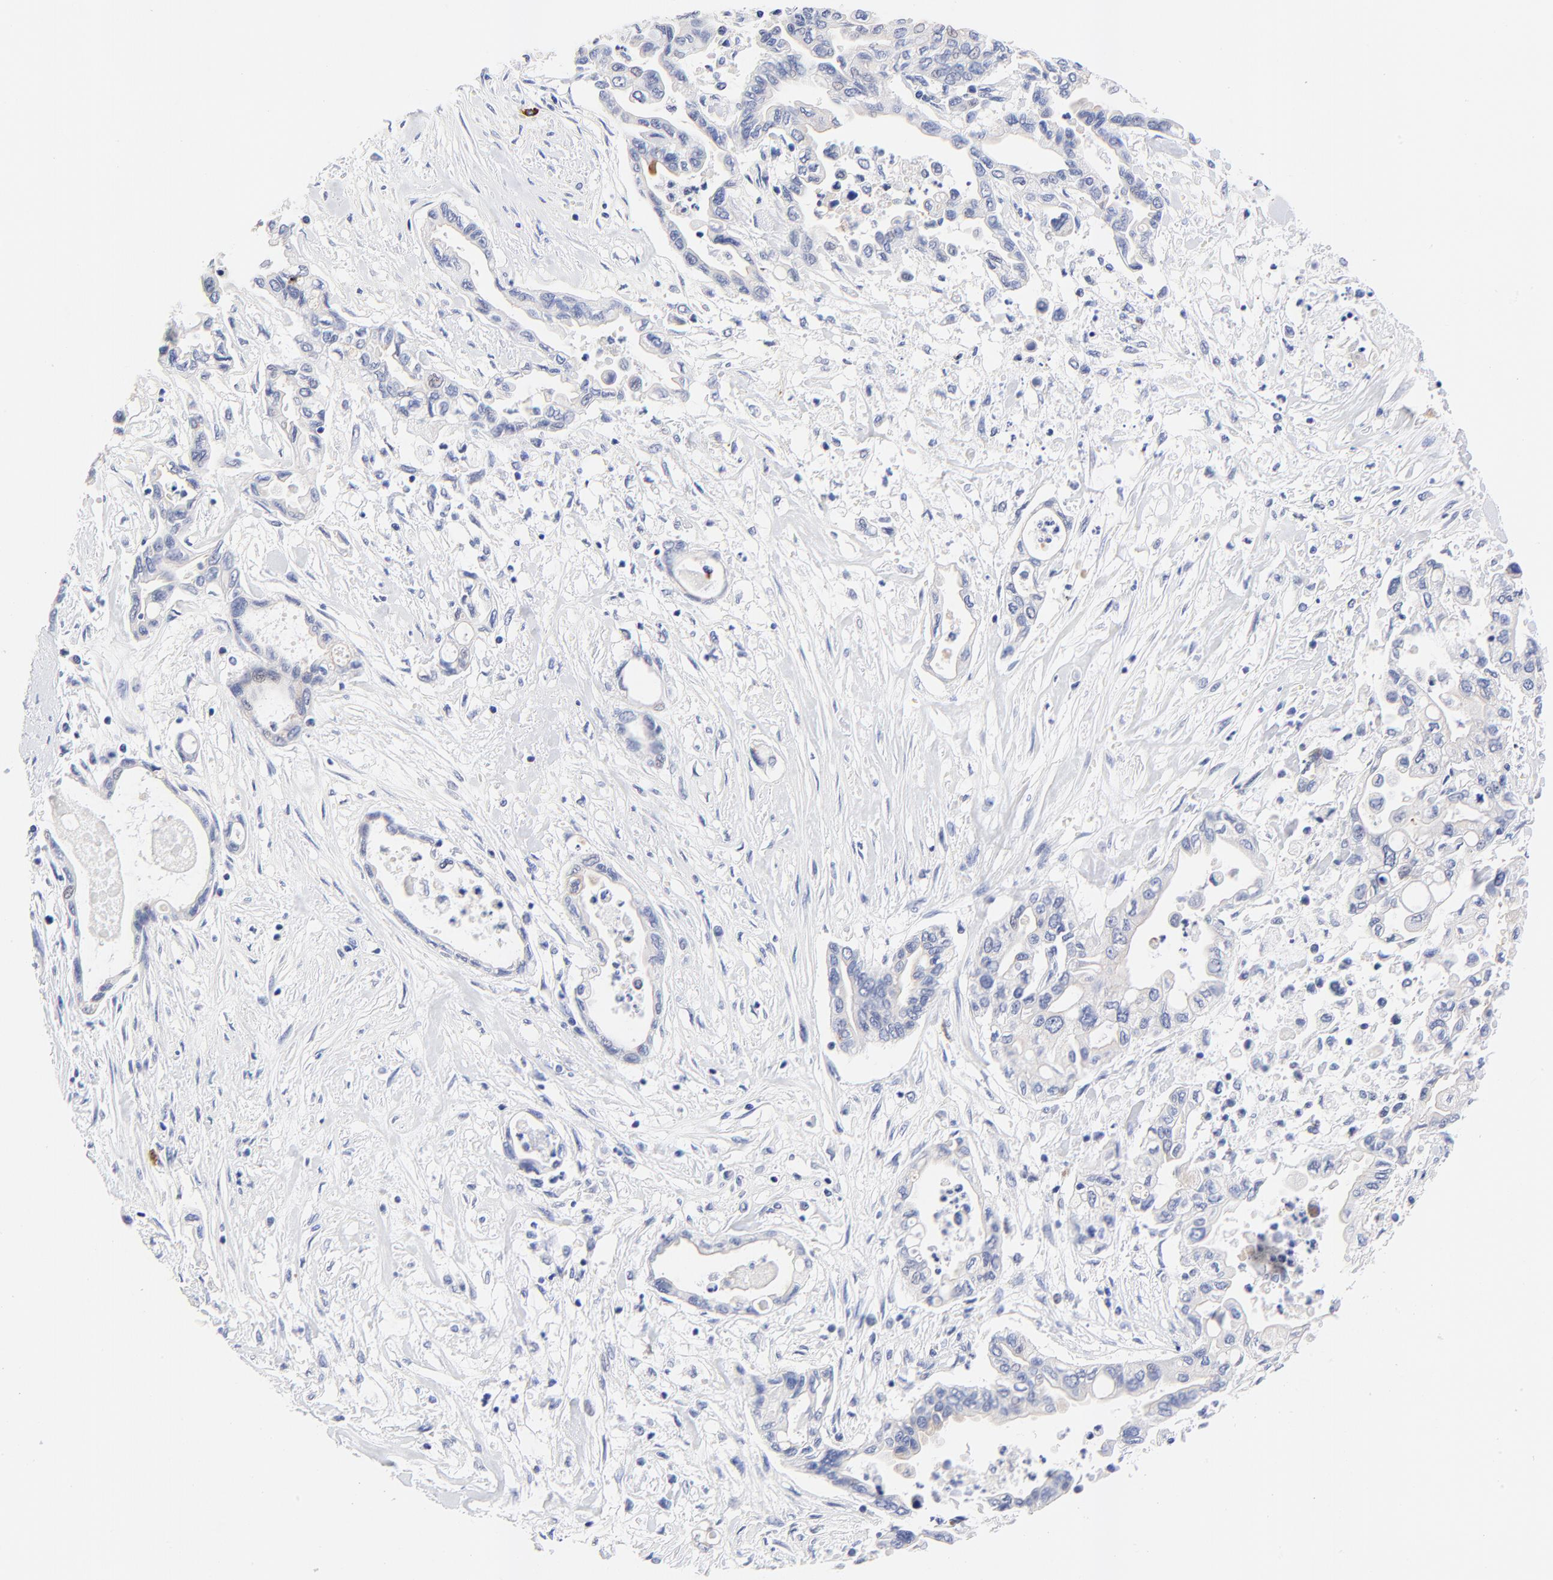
{"staining": {"intensity": "negative", "quantity": "none", "location": "none"}, "tissue": "pancreatic cancer", "cell_type": "Tumor cells", "image_type": "cancer", "snomed": [{"axis": "morphology", "description": "Adenocarcinoma, NOS"}, {"axis": "topography", "description": "Pancreas"}], "caption": "Tumor cells are negative for brown protein staining in adenocarcinoma (pancreatic).", "gene": "FAM117B", "patient": {"sex": "female", "age": 57}}